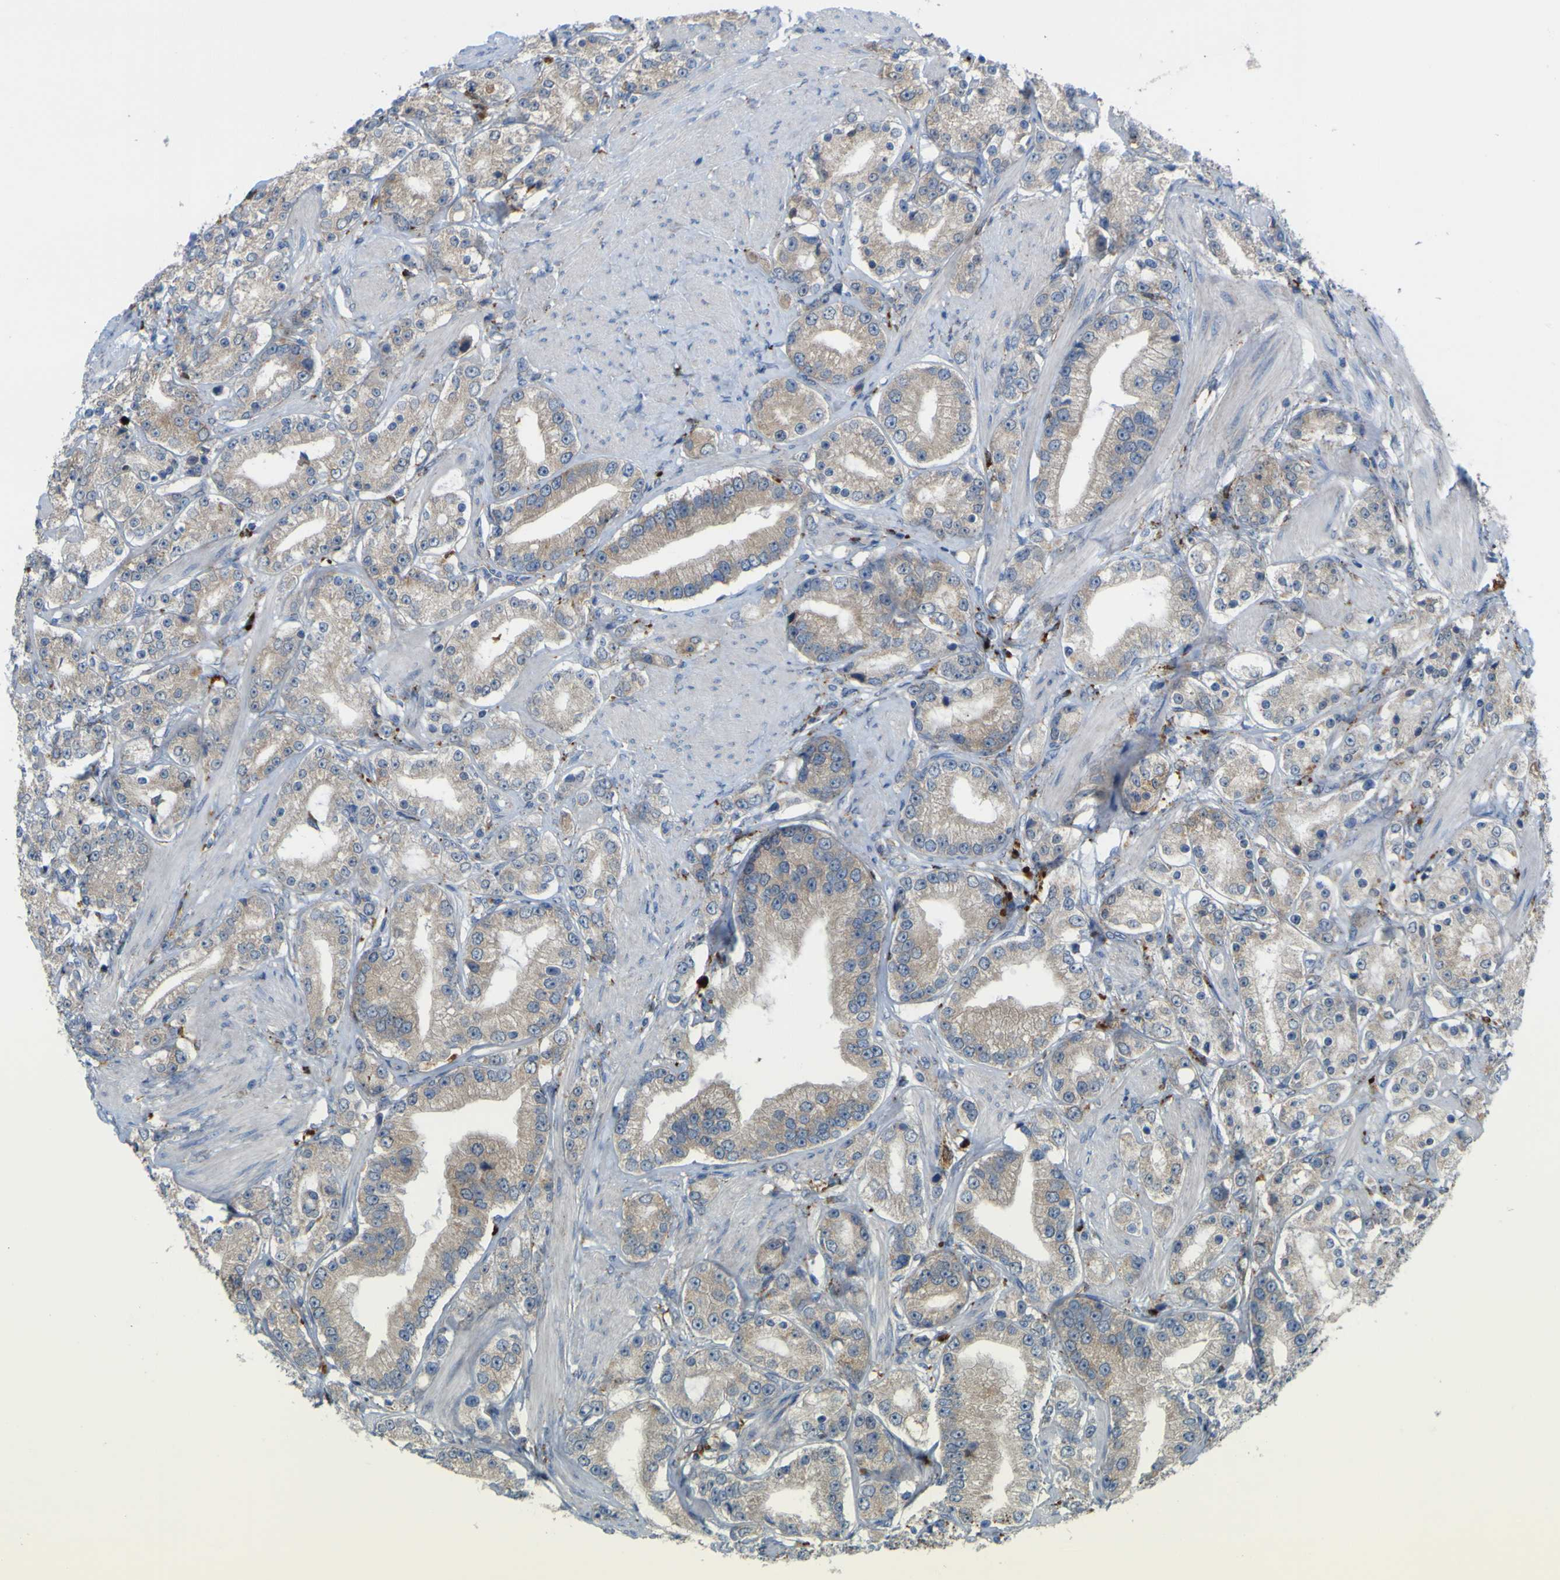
{"staining": {"intensity": "weak", "quantity": "25%-75%", "location": "cytoplasmic/membranous"}, "tissue": "prostate cancer", "cell_type": "Tumor cells", "image_type": "cancer", "snomed": [{"axis": "morphology", "description": "Adenocarcinoma, Low grade"}, {"axis": "topography", "description": "Prostate"}], "caption": "A high-resolution histopathology image shows IHC staining of prostate cancer (low-grade adenocarcinoma), which displays weak cytoplasmic/membranous staining in about 25%-75% of tumor cells.", "gene": "PLD3", "patient": {"sex": "male", "age": 63}}